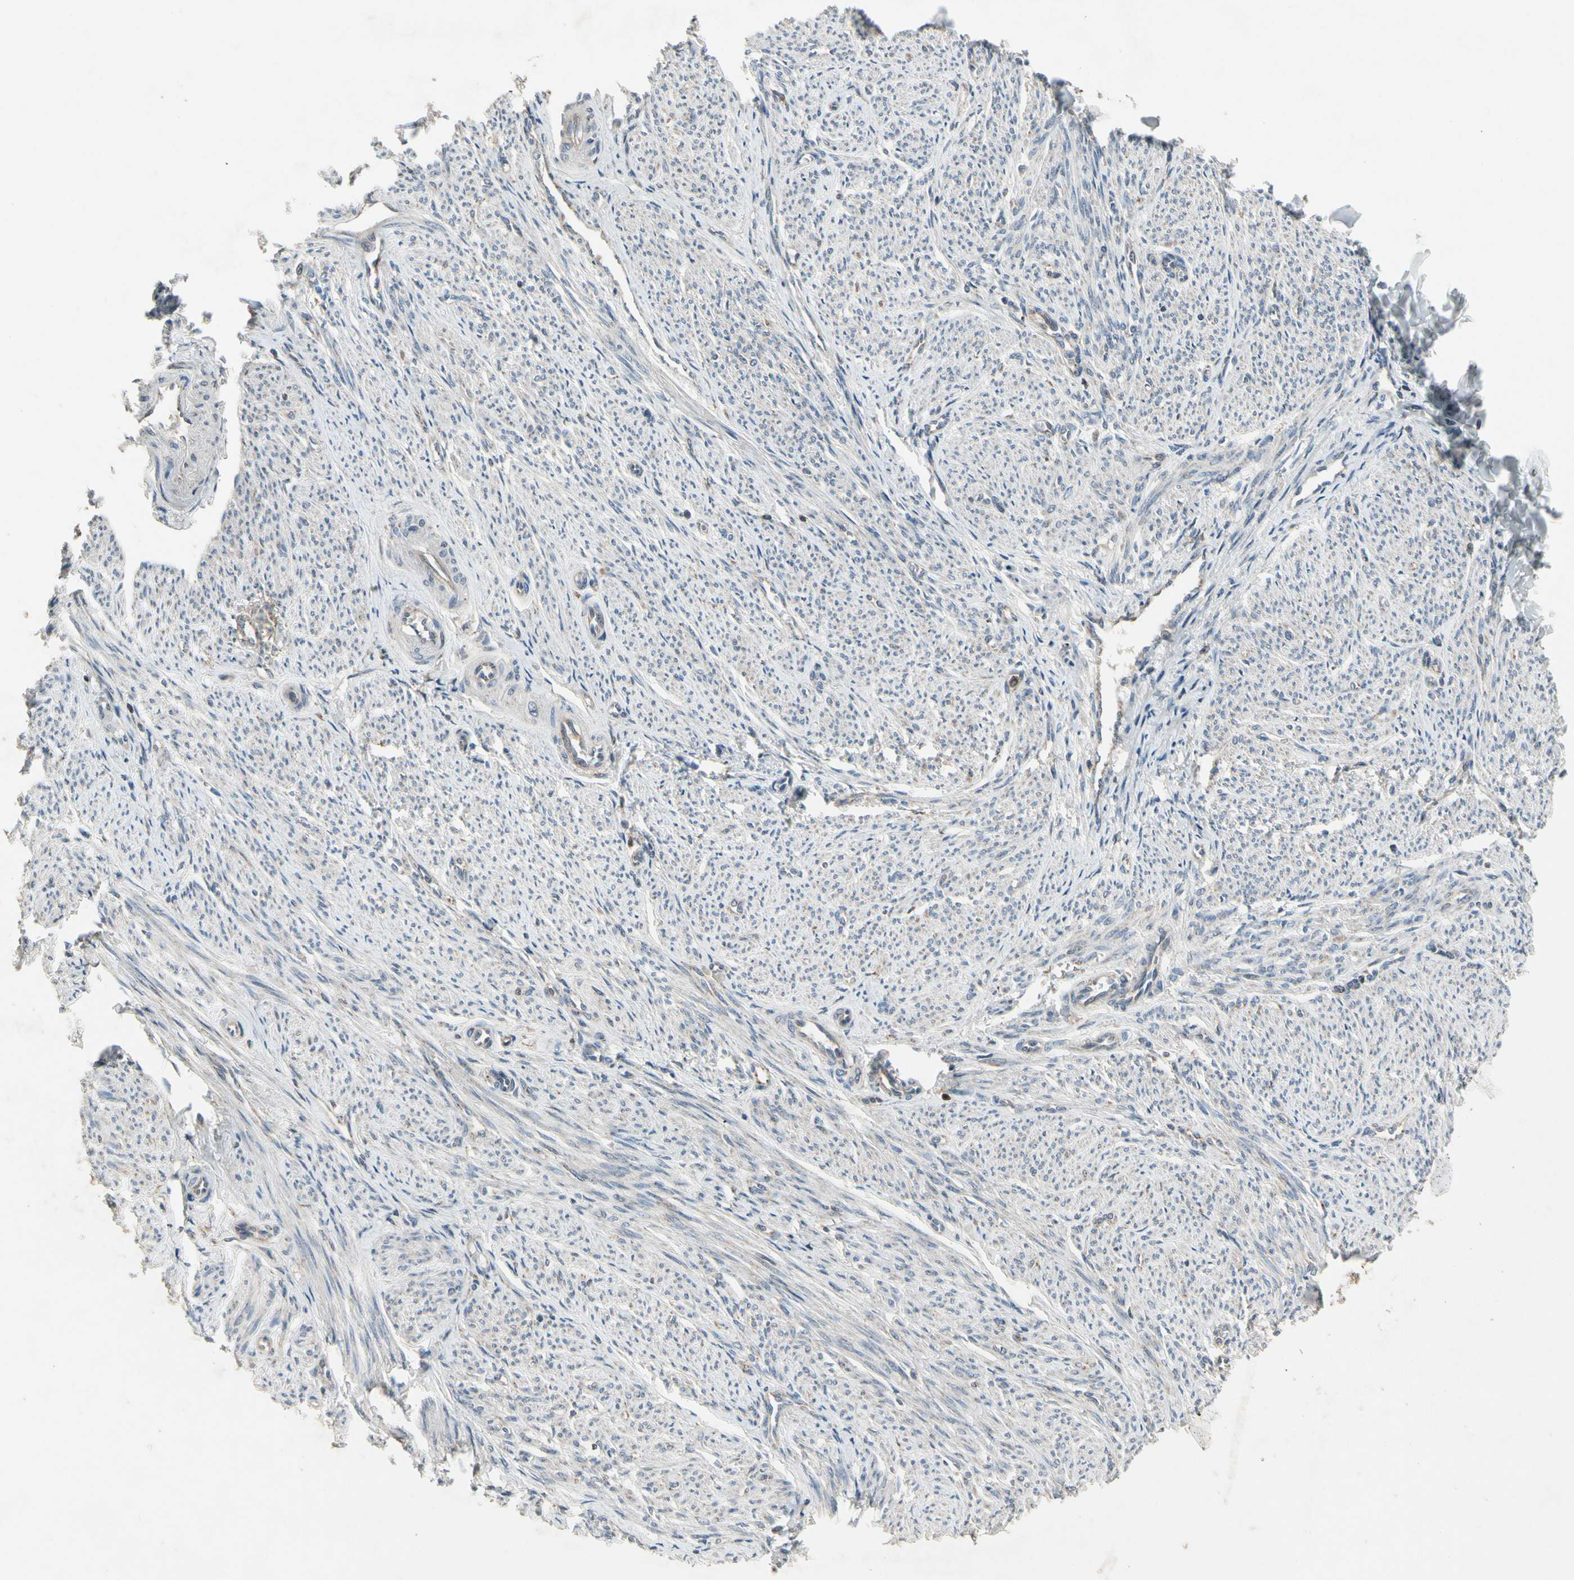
{"staining": {"intensity": "weak", "quantity": "25%-75%", "location": "cytoplasmic/membranous,nuclear"}, "tissue": "smooth muscle", "cell_type": "Smooth muscle cells", "image_type": "normal", "snomed": [{"axis": "morphology", "description": "Normal tissue, NOS"}, {"axis": "topography", "description": "Smooth muscle"}], "caption": "Human smooth muscle stained with a brown dye reveals weak cytoplasmic/membranous,nuclear positive staining in about 25%-75% of smooth muscle cells.", "gene": "NMI", "patient": {"sex": "female", "age": 65}}